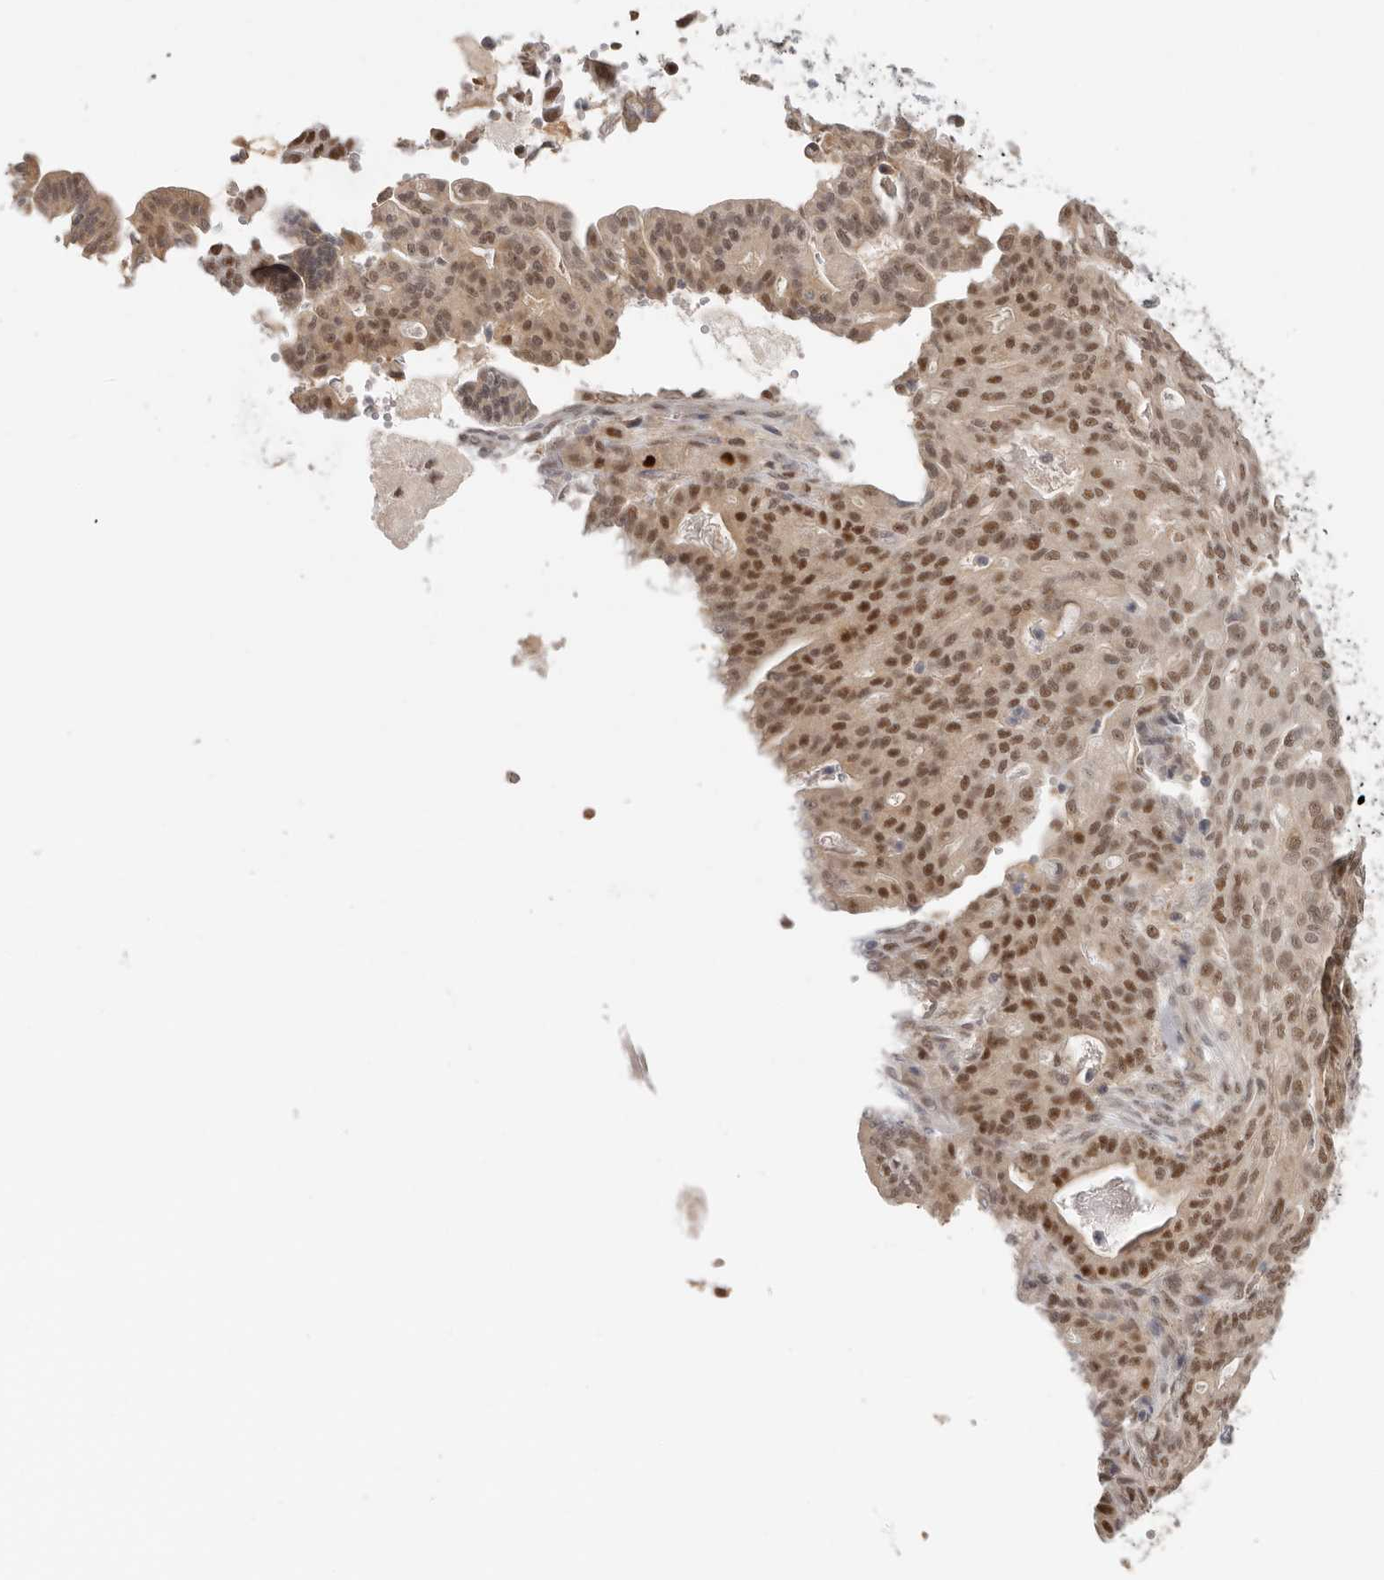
{"staining": {"intensity": "moderate", "quantity": ">75%", "location": "nuclear"}, "tissue": "pancreatic cancer", "cell_type": "Tumor cells", "image_type": "cancer", "snomed": [{"axis": "morphology", "description": "Adenocarcinoma, NOS"}, {"axis": "topography", "description": "Pancreas"}], "caption": "Pancreatic adenocarcinoma stained with immunohistochemistry exhibits moderate nuclear expression in about >75% of tumor cells. (DAB (3,3'-diaminobenzidine) IHC with brightfield microscopy, high magnification).", "gene": "LARP7", "patient": {"sex": "male", "age": 63}}